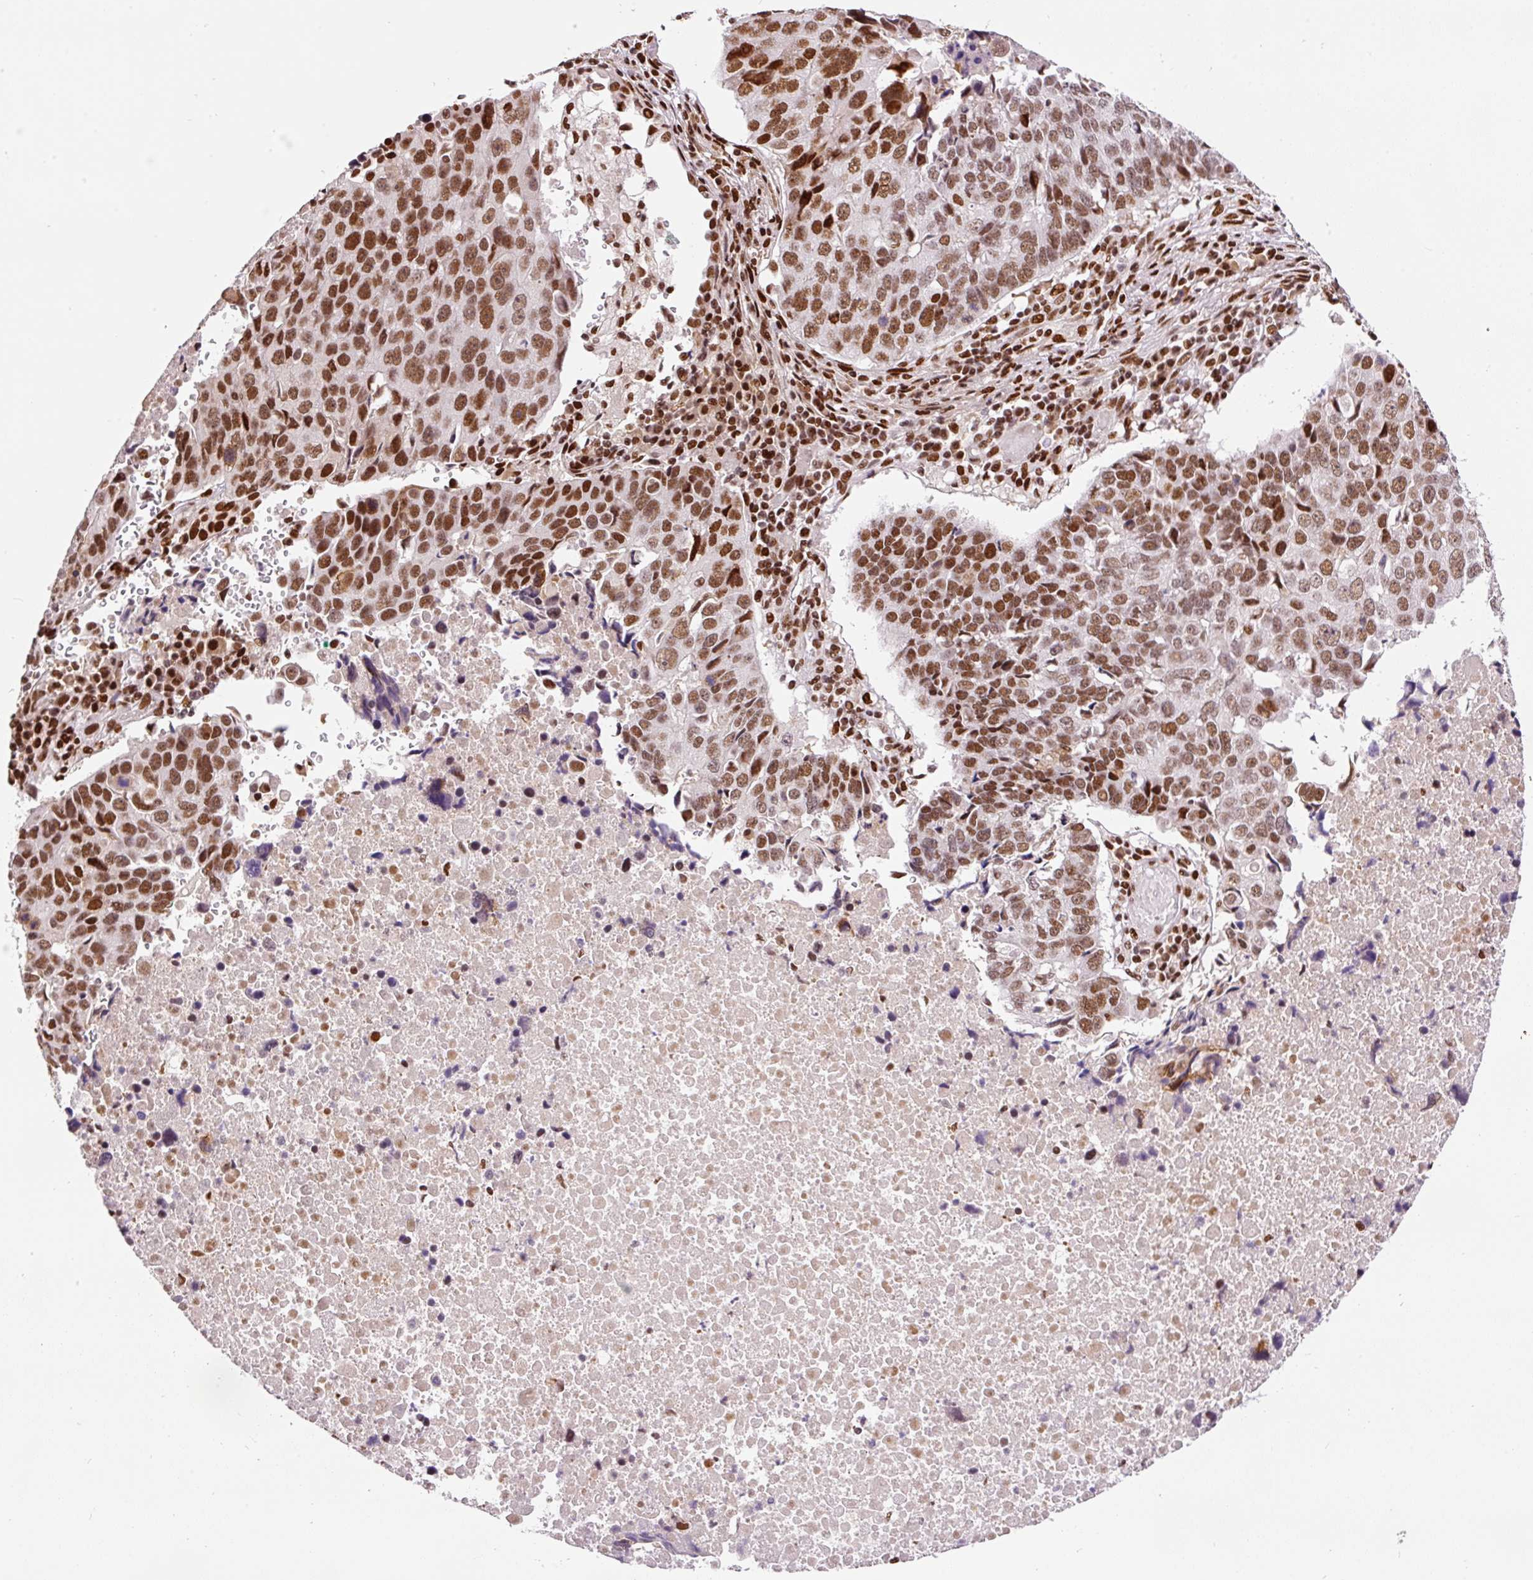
{"staining": {"intensity": "strong", "quantity": ">75%", "location": "nuclear"}, "tissue": "lung cancer", "cell_type": "Tumor cells", "image_type": "cancer", "snomed": [{"axis": "morphology", "description": "Squamous cell carcinoma, NOS"}, {"axis": "topography", "description": "Lung"}], "caption": "Immunohistochemical staining of human lung cancer (squamous cell carcinoma) demonstrates high levels of strong nuclear staining in approximately >75% of tumor cells.", "gene": "HNRNPC", "patient": {"sex": "female", "age": 66}}